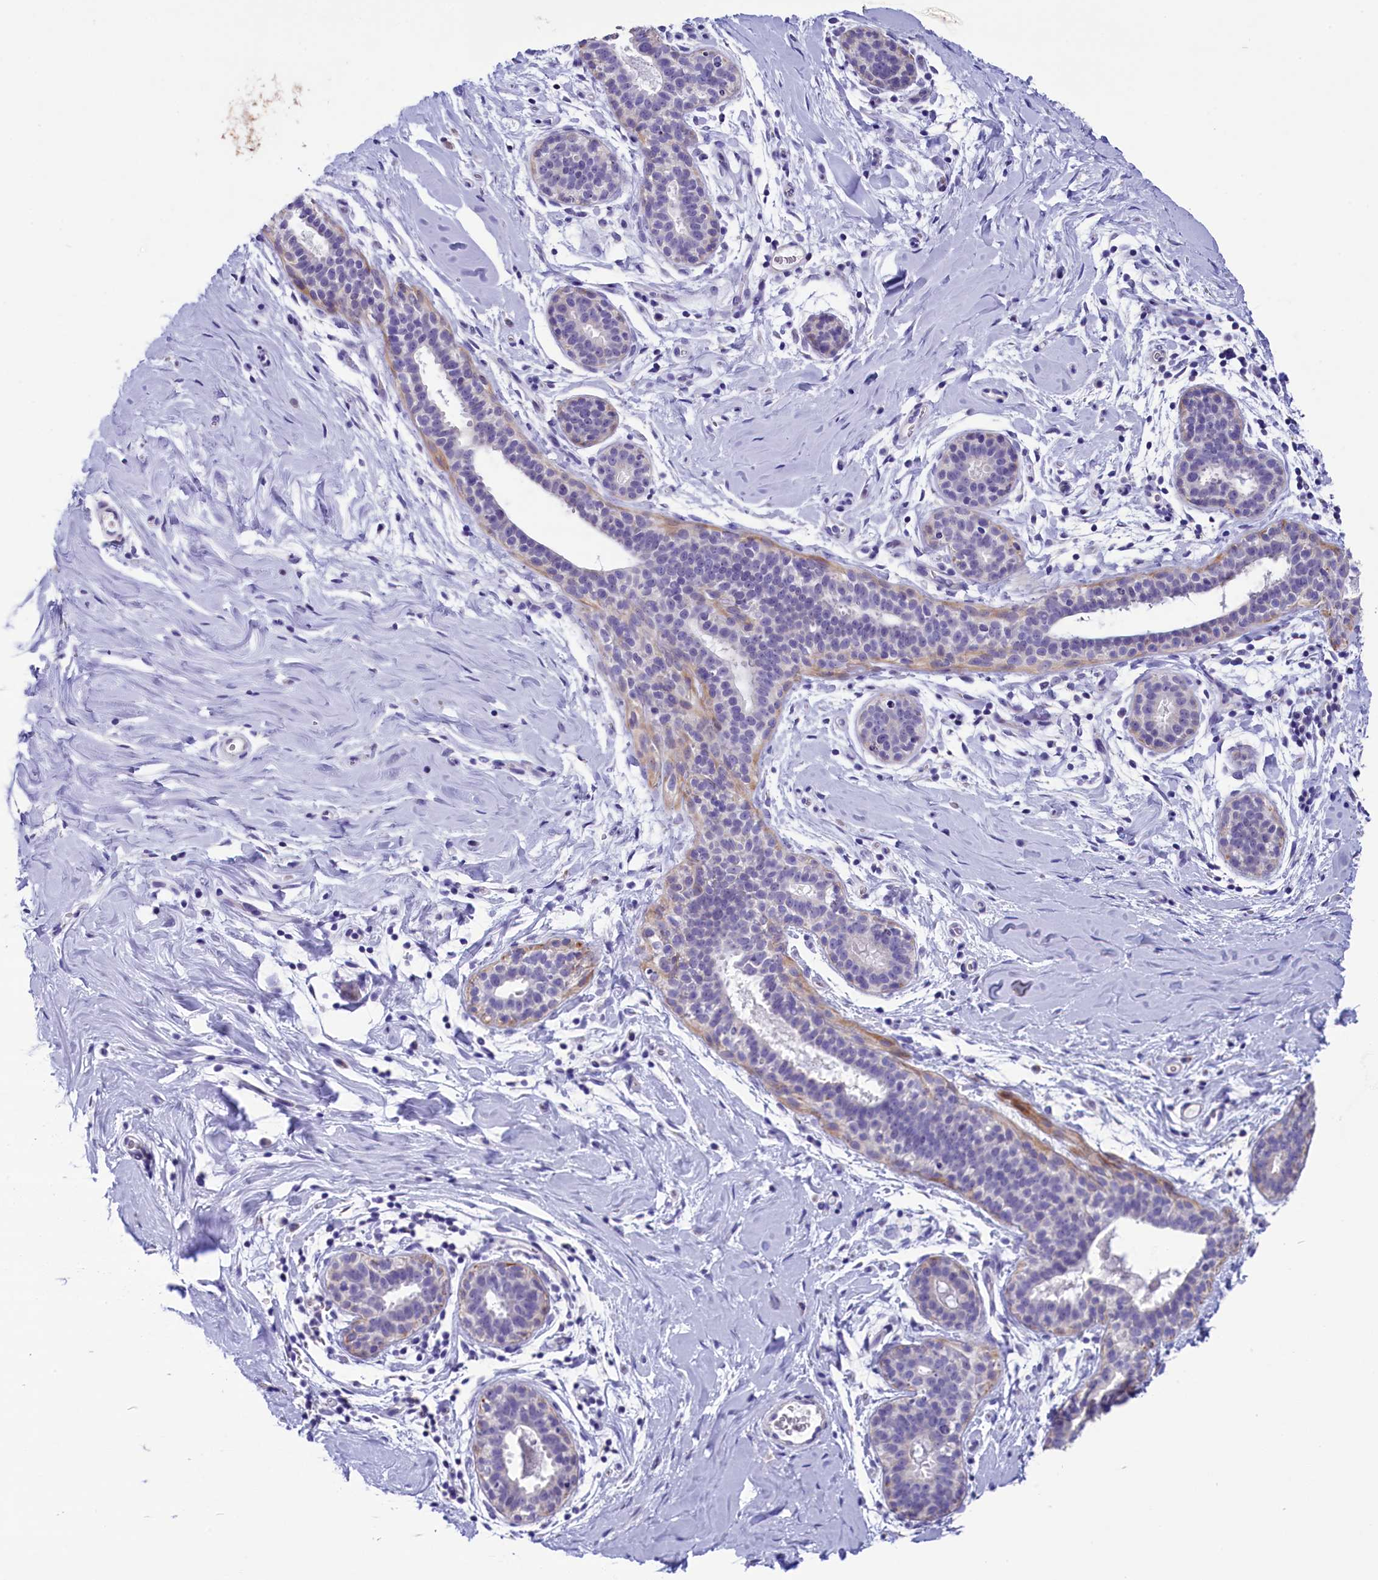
{"staining": {"intensity": "moderate", "quantity": "<25%", "location": "cytoplasmic/membranous"}, "tissue": "adipose tissue", "cell_type": "Adipocytes", "image_type": "normal", "snomed": [{"axis": "morphology", "description": "Normal tissue, NOS"}, {"axis": "topography", "description": "Breast"}], "caption": "Immunohistochemistry micrograph of unremarkable adipose tissue stained for a protein (brown), which exhibits low levels of moderate cytoplasmic/membranous expression in approximately <25% of adipocytes.", "gene": "SCD5", "patient": {"sex": "female", "age": 26}}